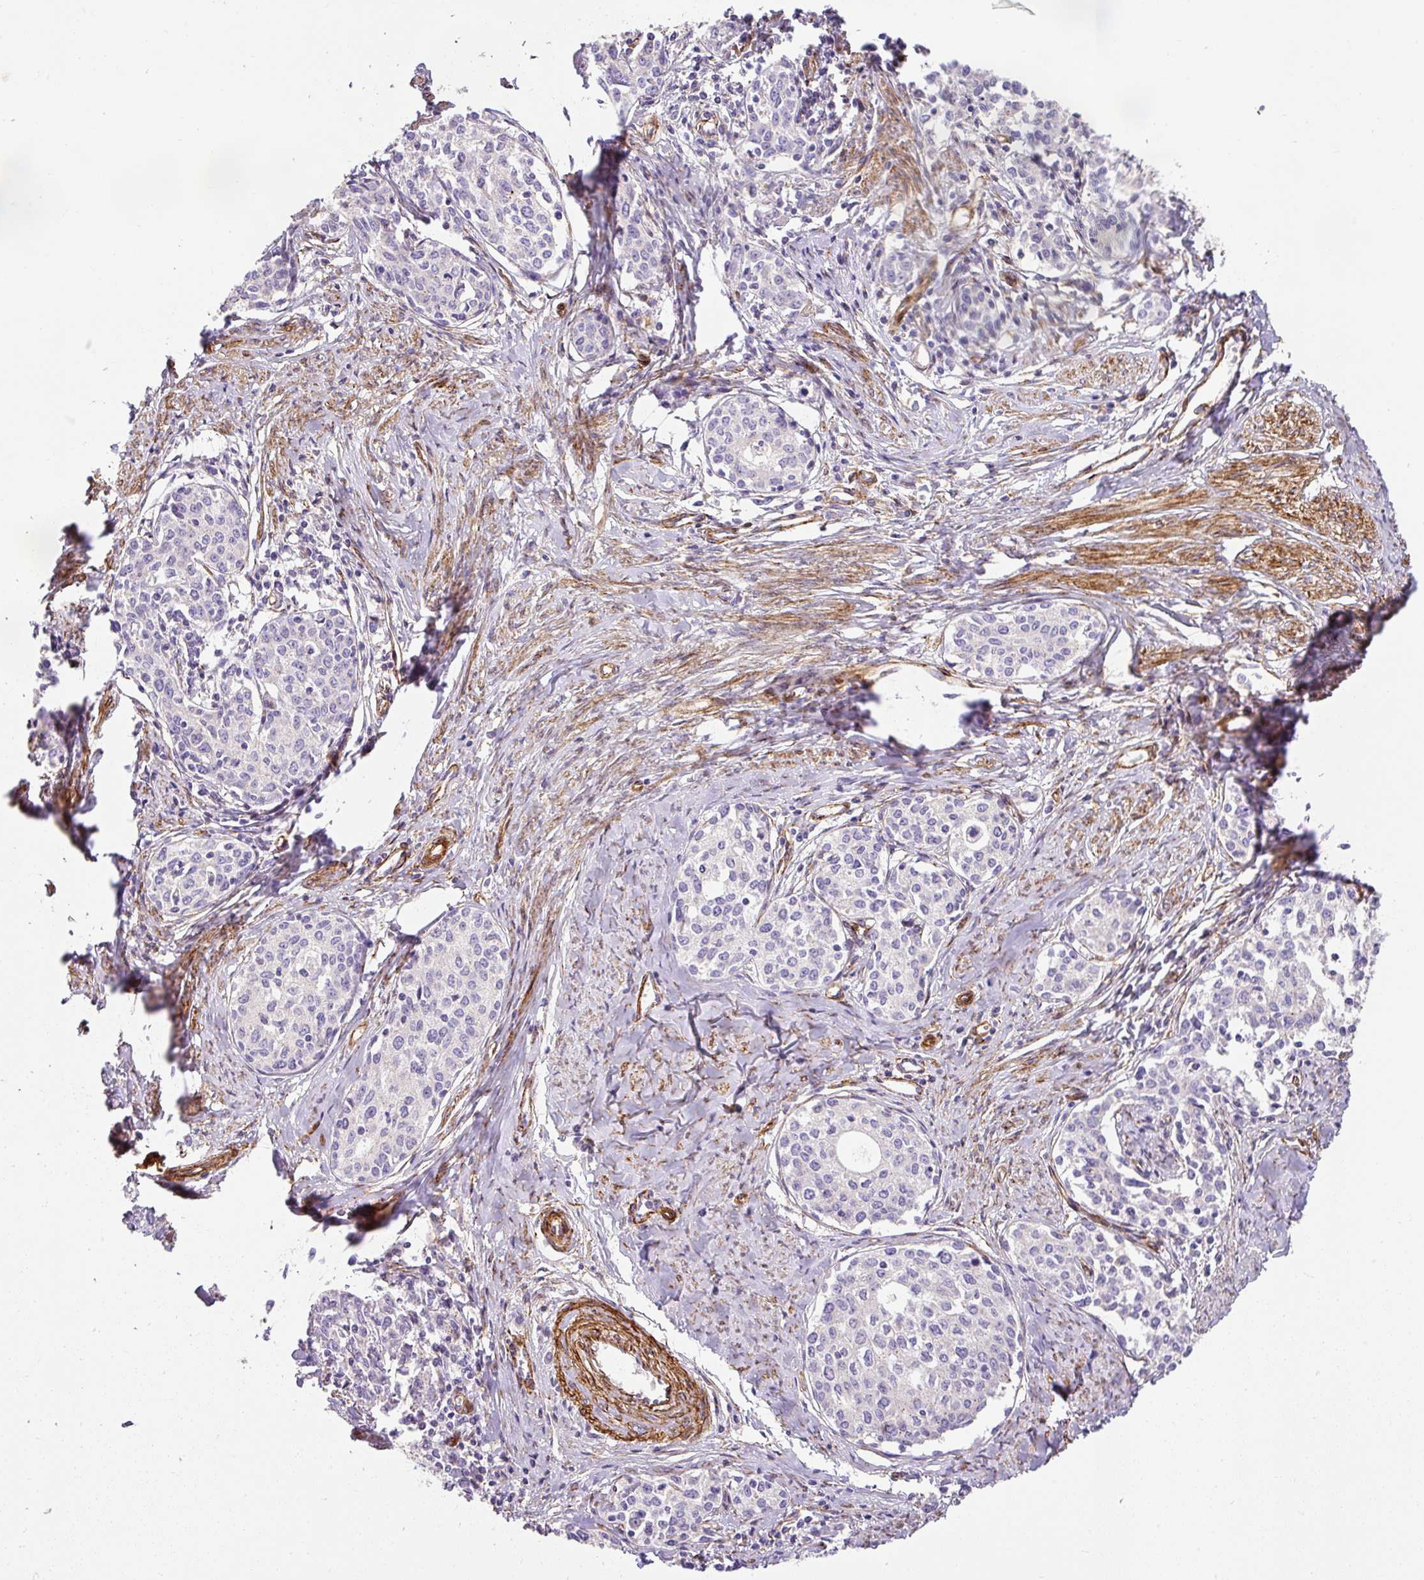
{"staining": {"intensity": "negative", "quantity": "none", "location": "none"}, "tissue": "cervical cancer", "cell_type": "Tumor cells", "image_type": "cancer", "snomed": [{"axis": "morphology", "description": "Squamous cell carcinoma, NOS"}, {"axis": "morphology", "description": "Adenocarcinoma, NOS"}, {"axis": "topography", "description": "Cervix"}], "caption": "An immunohistochemistry photomicrograph of cervical adenocarcinoma is shown. There is no staining in tumor cells of cervical adenocarcinoma.", "gene": "SLC25A17", "patient": {"sex": "female", "age": 52}}